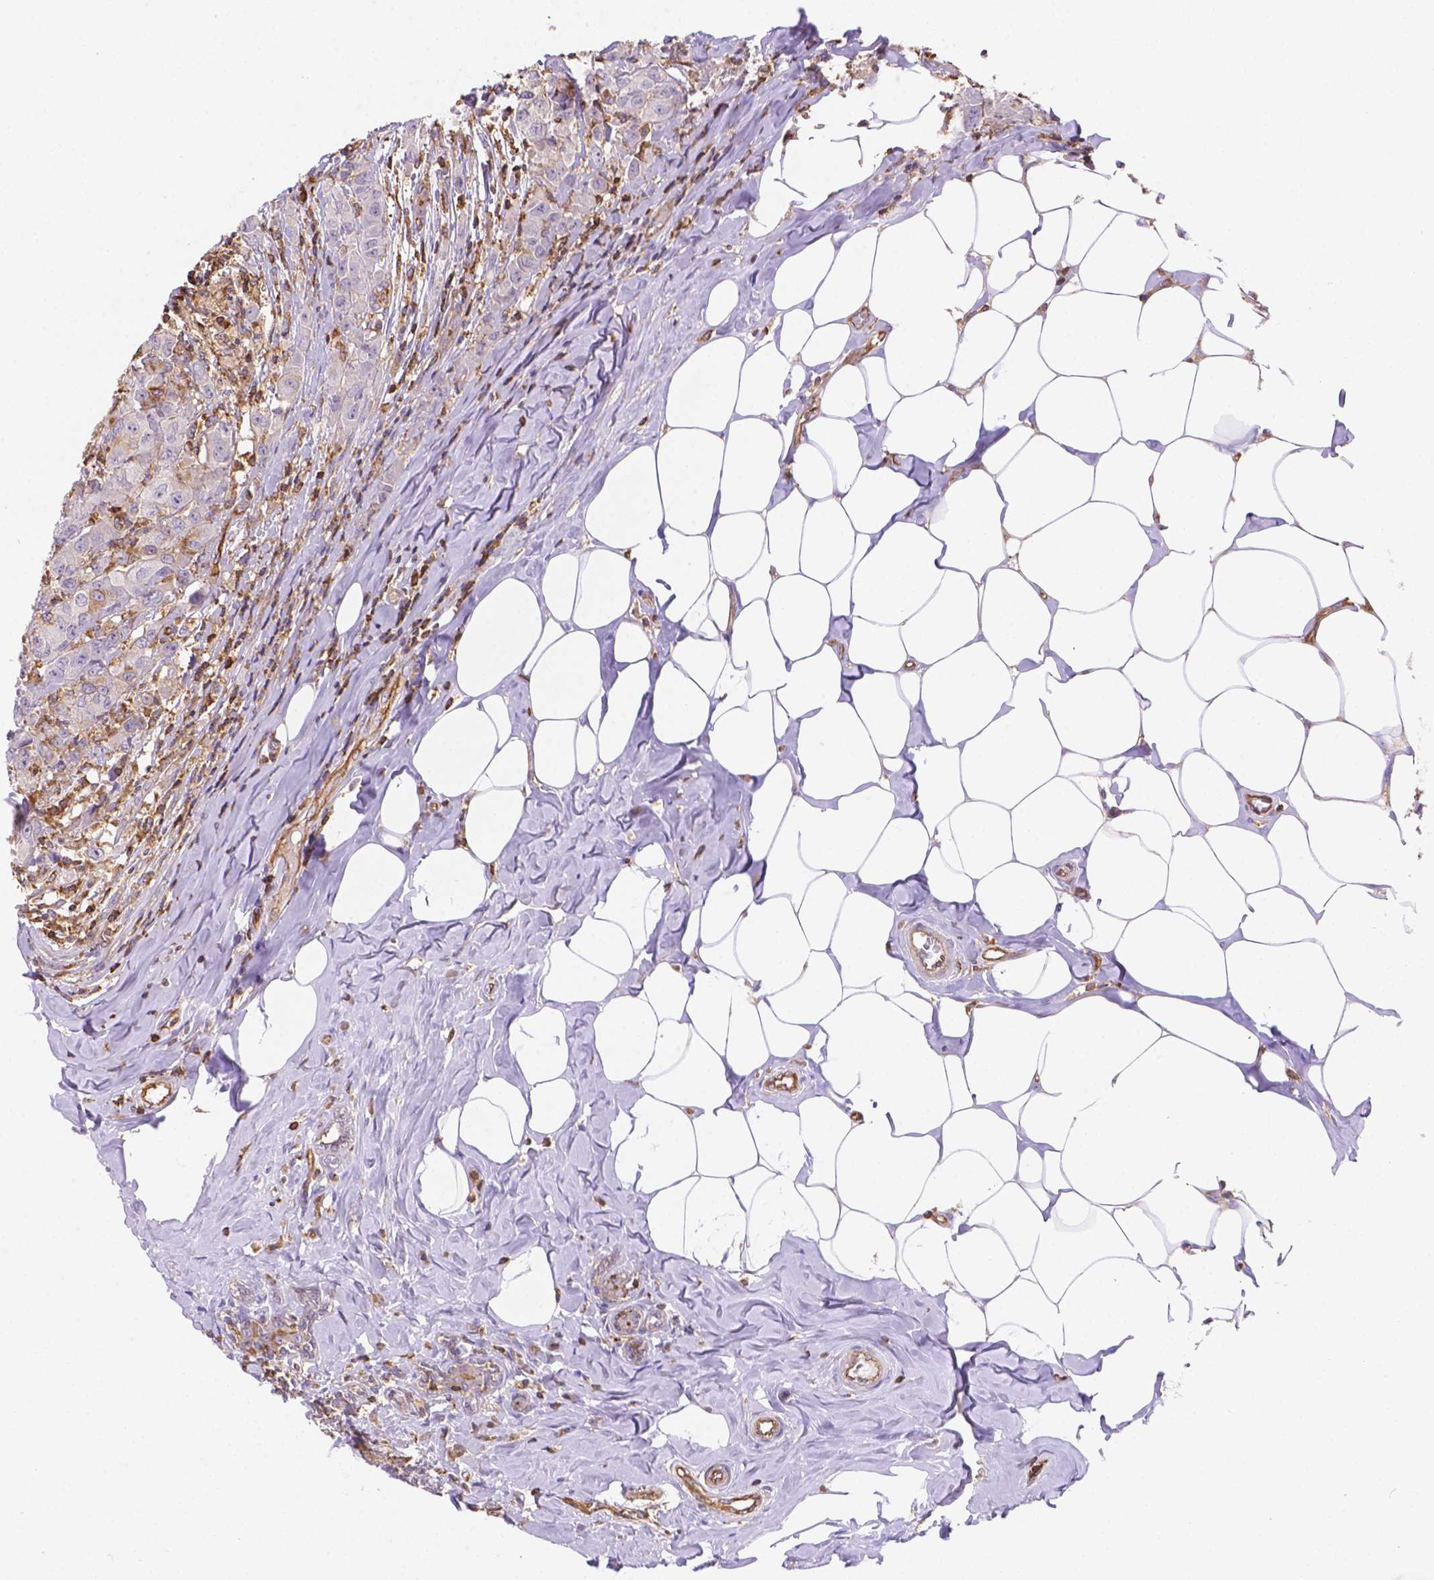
{"staining": {"intensity": "negative", "quantity": "none", "location": "none"}, "tissue": "breast cancer", "cell_type": "Tumor cells", "image_type": "cancer", "snomed": [{"axis": "morphology", "description": "Normal tissue, NOS"}, {"axis": "morphology", "description": "Duct carcinoma"}, {"axis": "topography", "description": "Breast"}], "caption": "Tumor cells show no significant protein positivity in breast cancer (invasive ductal carcinoma).", "gene": "DMWD", "patient": {"sex": "female", "age": 43}}